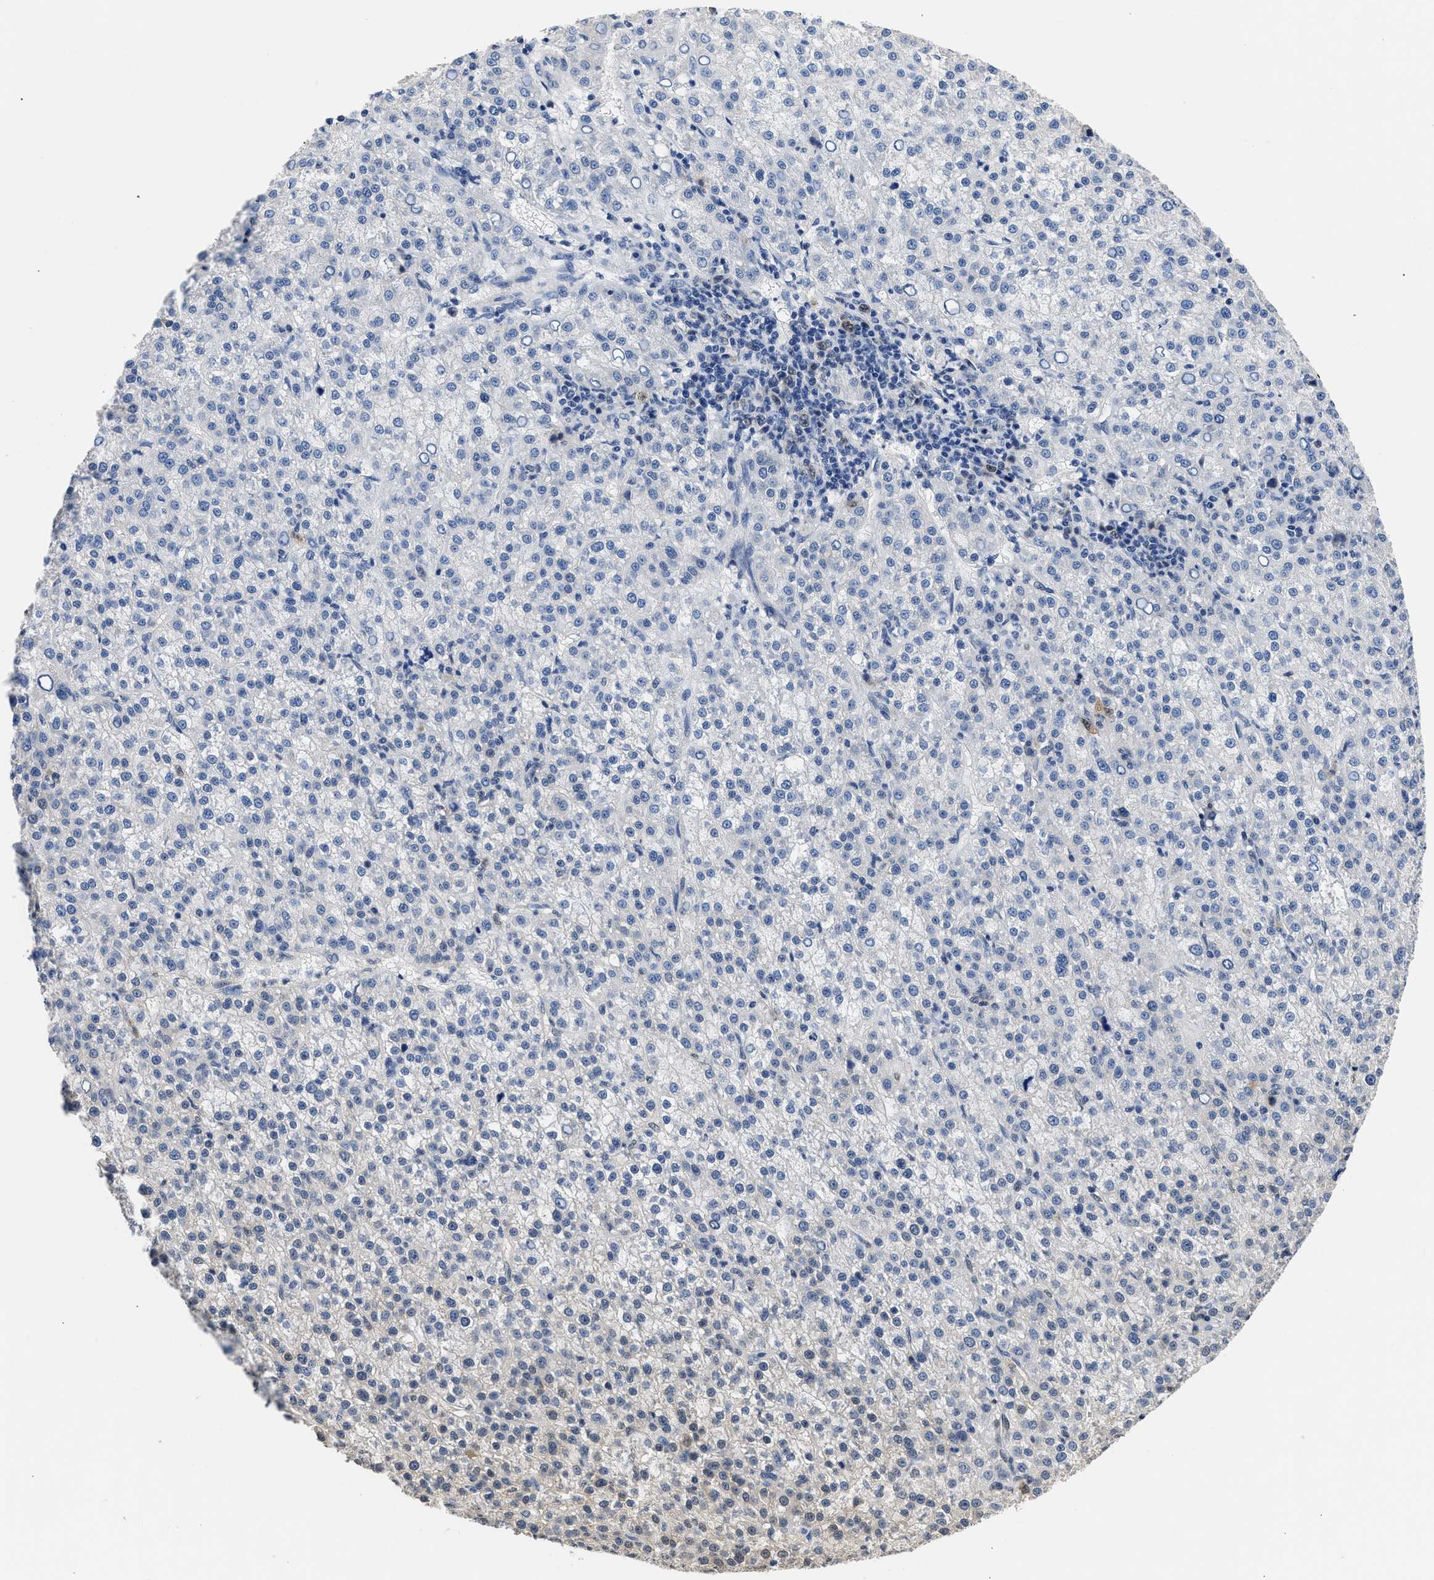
{"staining": {"intensity": "negative", "quantity": "none", "location": "none"}, "tissue": "liver cancer", "cell_type": "Tumor cells", "image_type": "cancer", "snomed": [{"axis": "morphology", "description": "Carcinoma, Hepatocellular, NOS"}, {"axis": "topography", "description": "Liver"}], "caption": "The image exhibits no staining of tumor cells in liver hepatocellular carcinoma. The staining is performed using DAB brown chromogen with nuclei counter-stained in using hematoxylin.", "gene": "XPO5", "patient": {"sex": "female", "age": 58}}